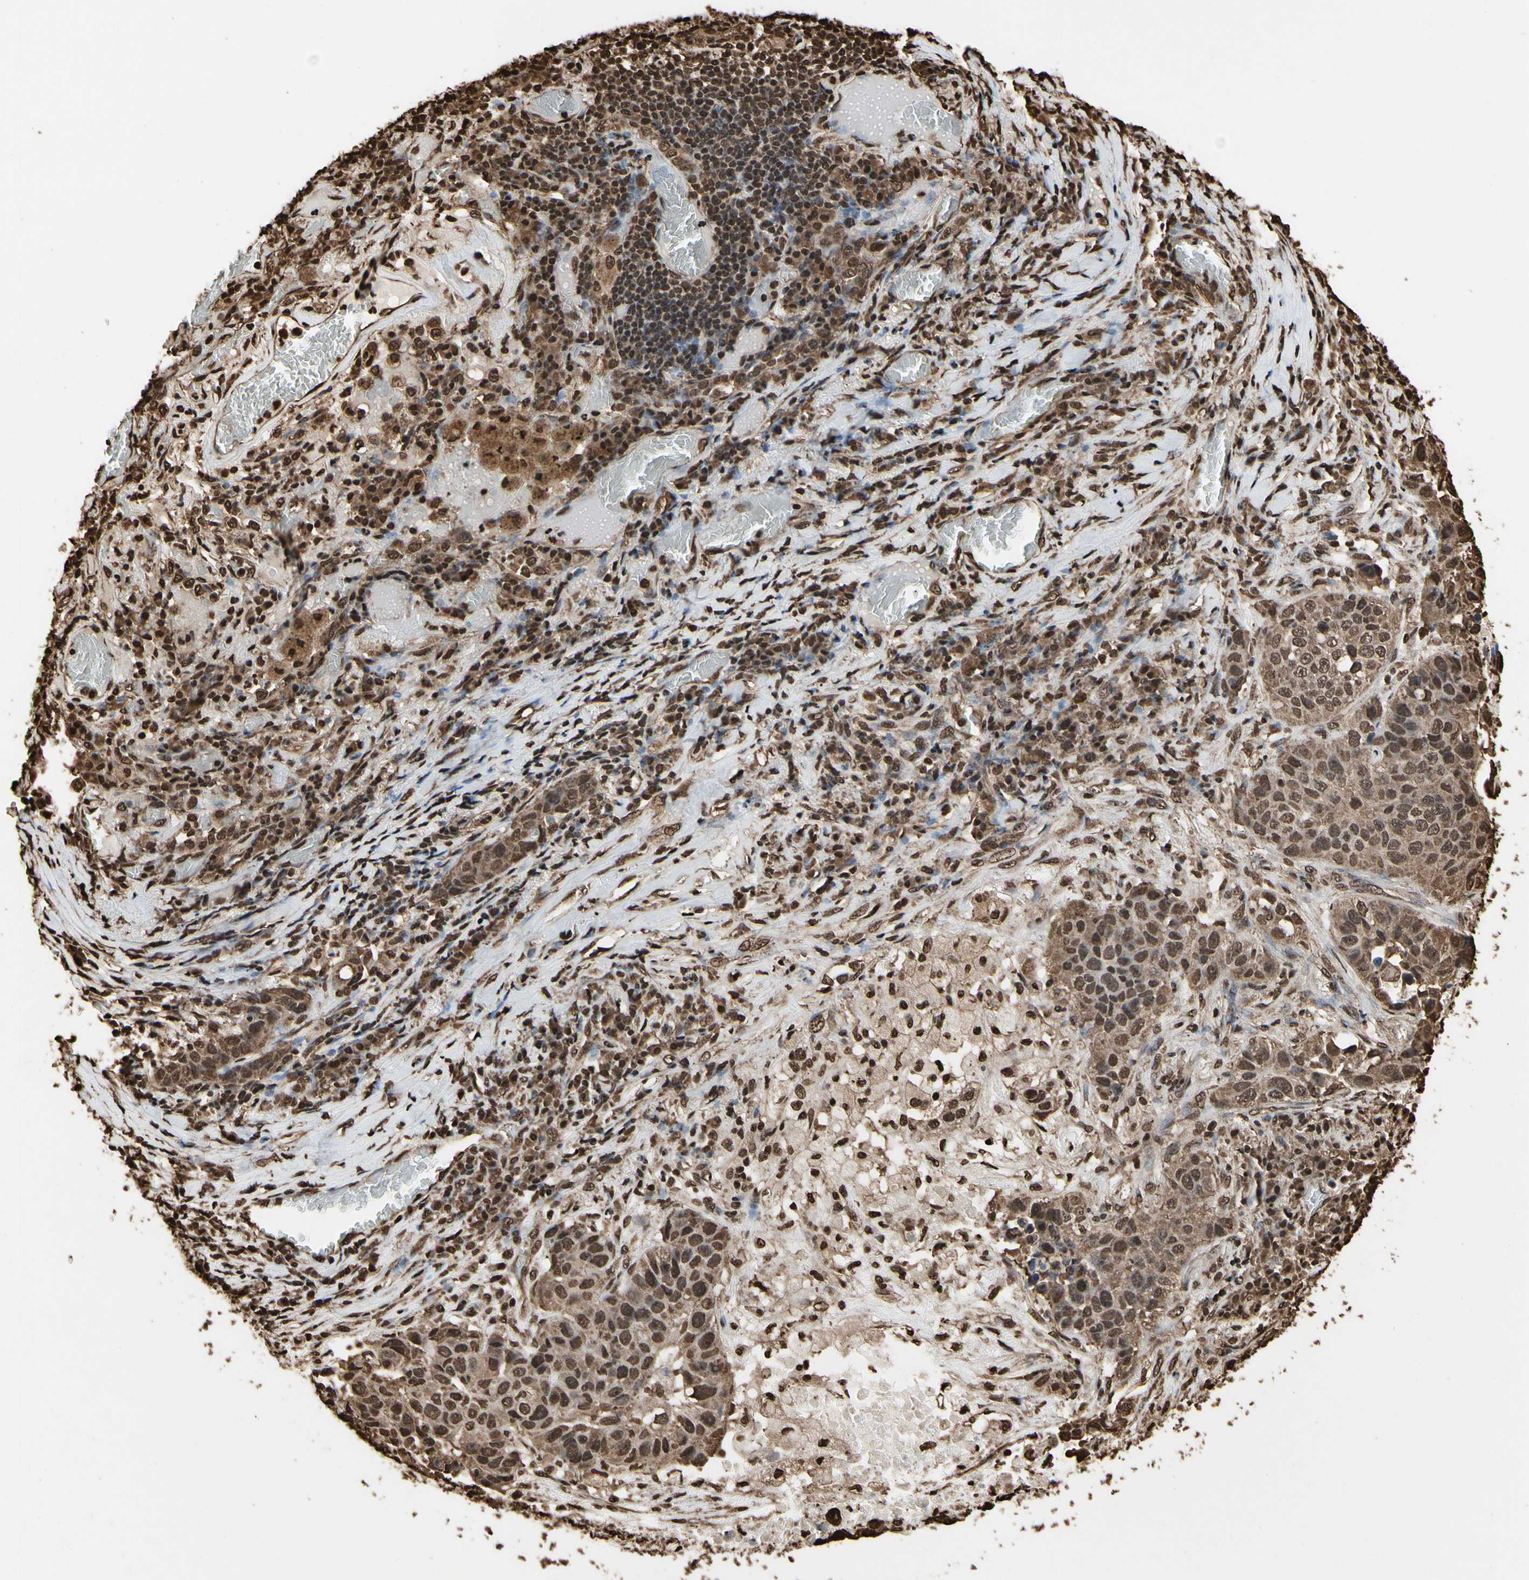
{"staining": {"intensity": "moderate", "quantity": ">75%", "location": "cytoplasmic/membranous,nuclear"}, "tissue": "lung cancer", "cell_type": "Tumor cells", "image_type": "cancer", "snomed": [{"axis": "morphology", "description": "Squamous cell carcinoma, NOS"}, {"axis": "topography", "description": "Lung"}], "caption": "Squamous cell carcinoma (lung) stained with immunohistochemistry (IHC) displays moderate cytoplasmic/membranous and nuclear staining in about >75% of tumor cells.", "gene": "HNRNPK", "patient": {"sex": "male", "age": 57}}